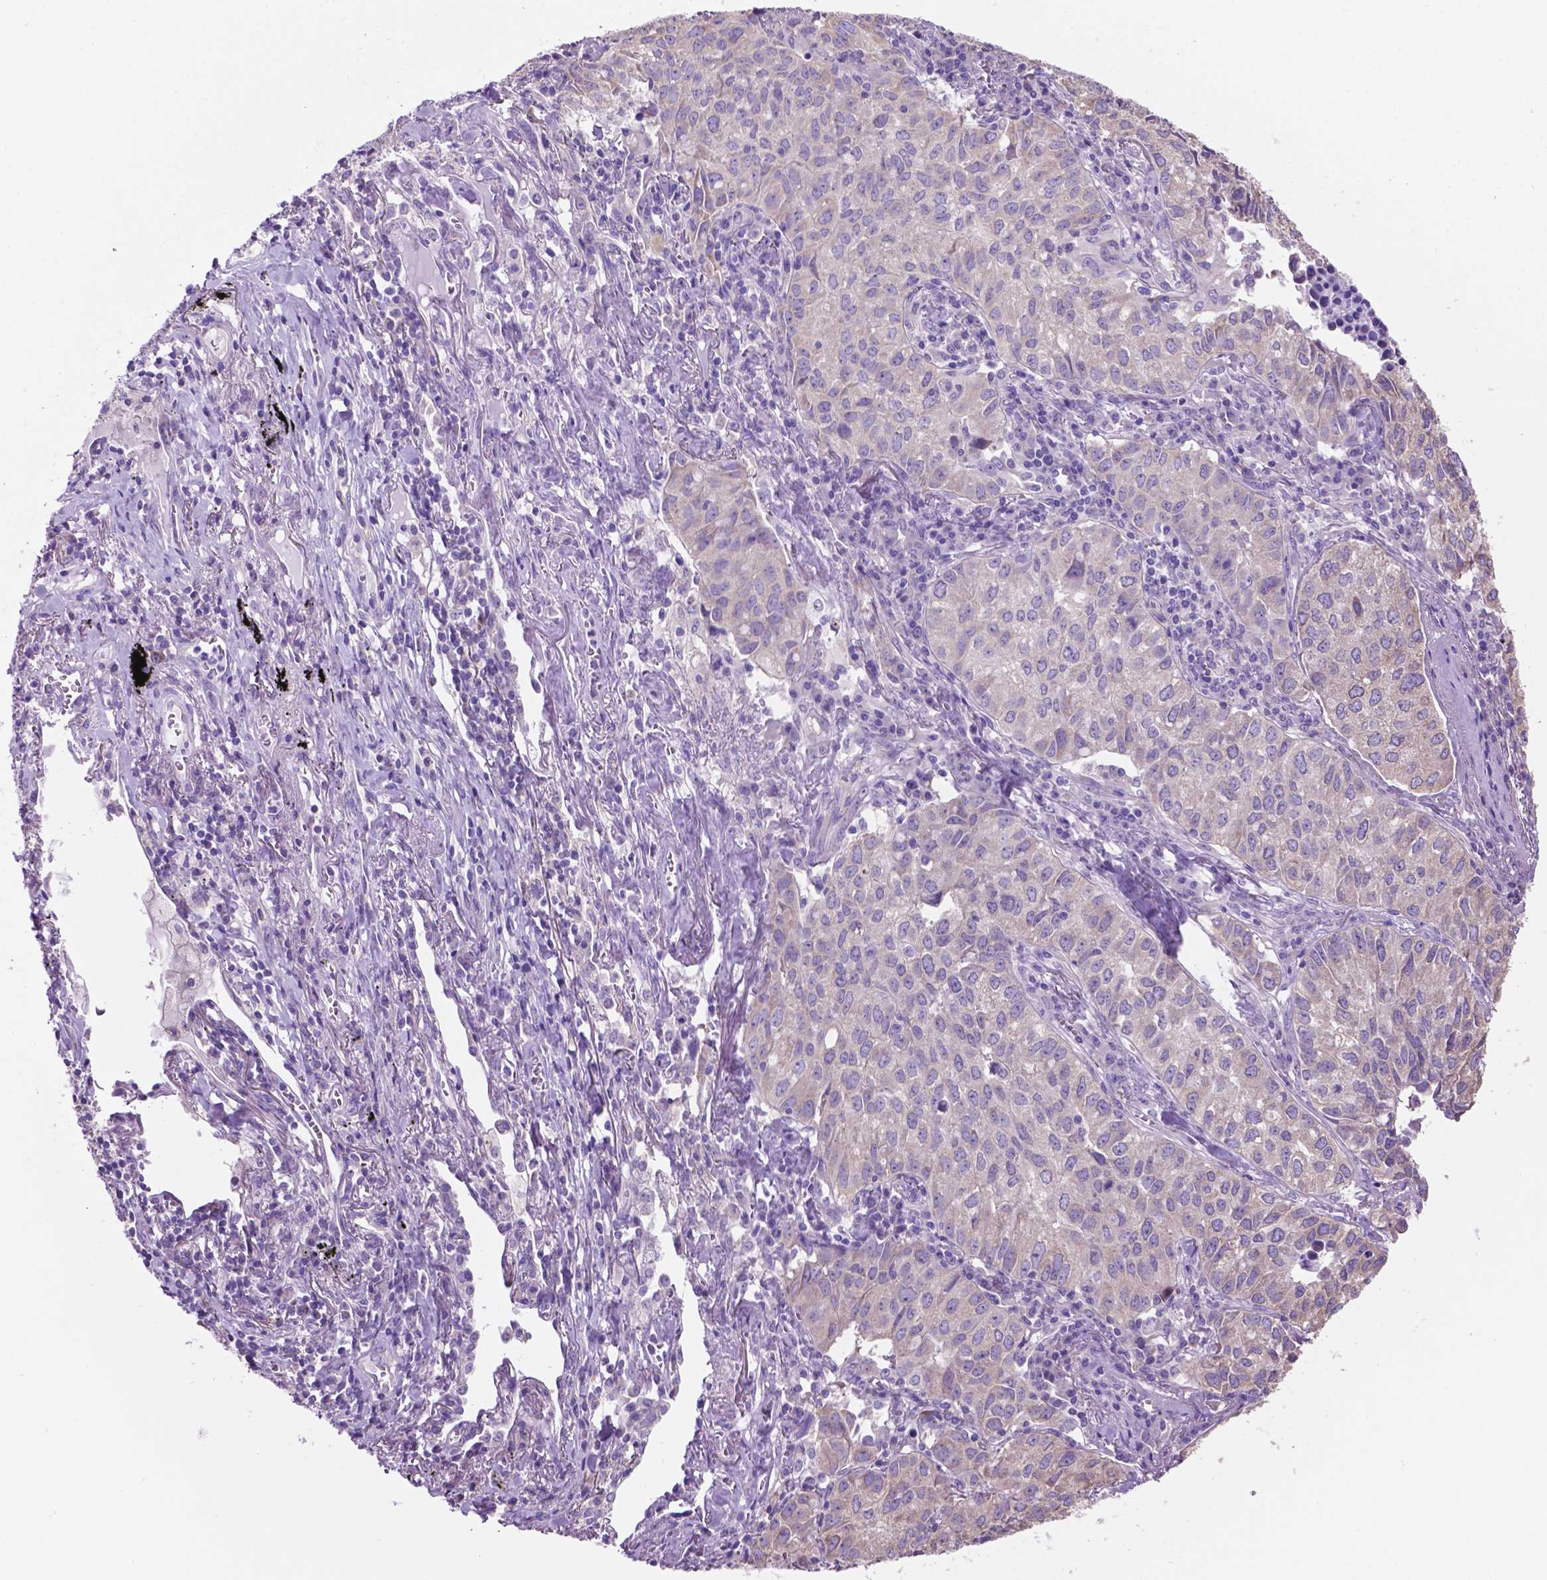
{"staining": {"intensity": "negative", "quantity": "none", "location": "none"}, "tissue": "lung cancer", "cell_type": "Tumor cells", "image_type": "cancer", "snomed": [{"axis": "morphology", "description": "Adenocarcinoma, NOS"}, {"axis": "topography", "description": "Lung"}], "caption": "Adenocarcinoma (lung) stained for a protein using immunohistochemistry exhibits no positivity tumor cells.", "gene": "SPDYA", "patient": {"sex": "female", "age": 50}}